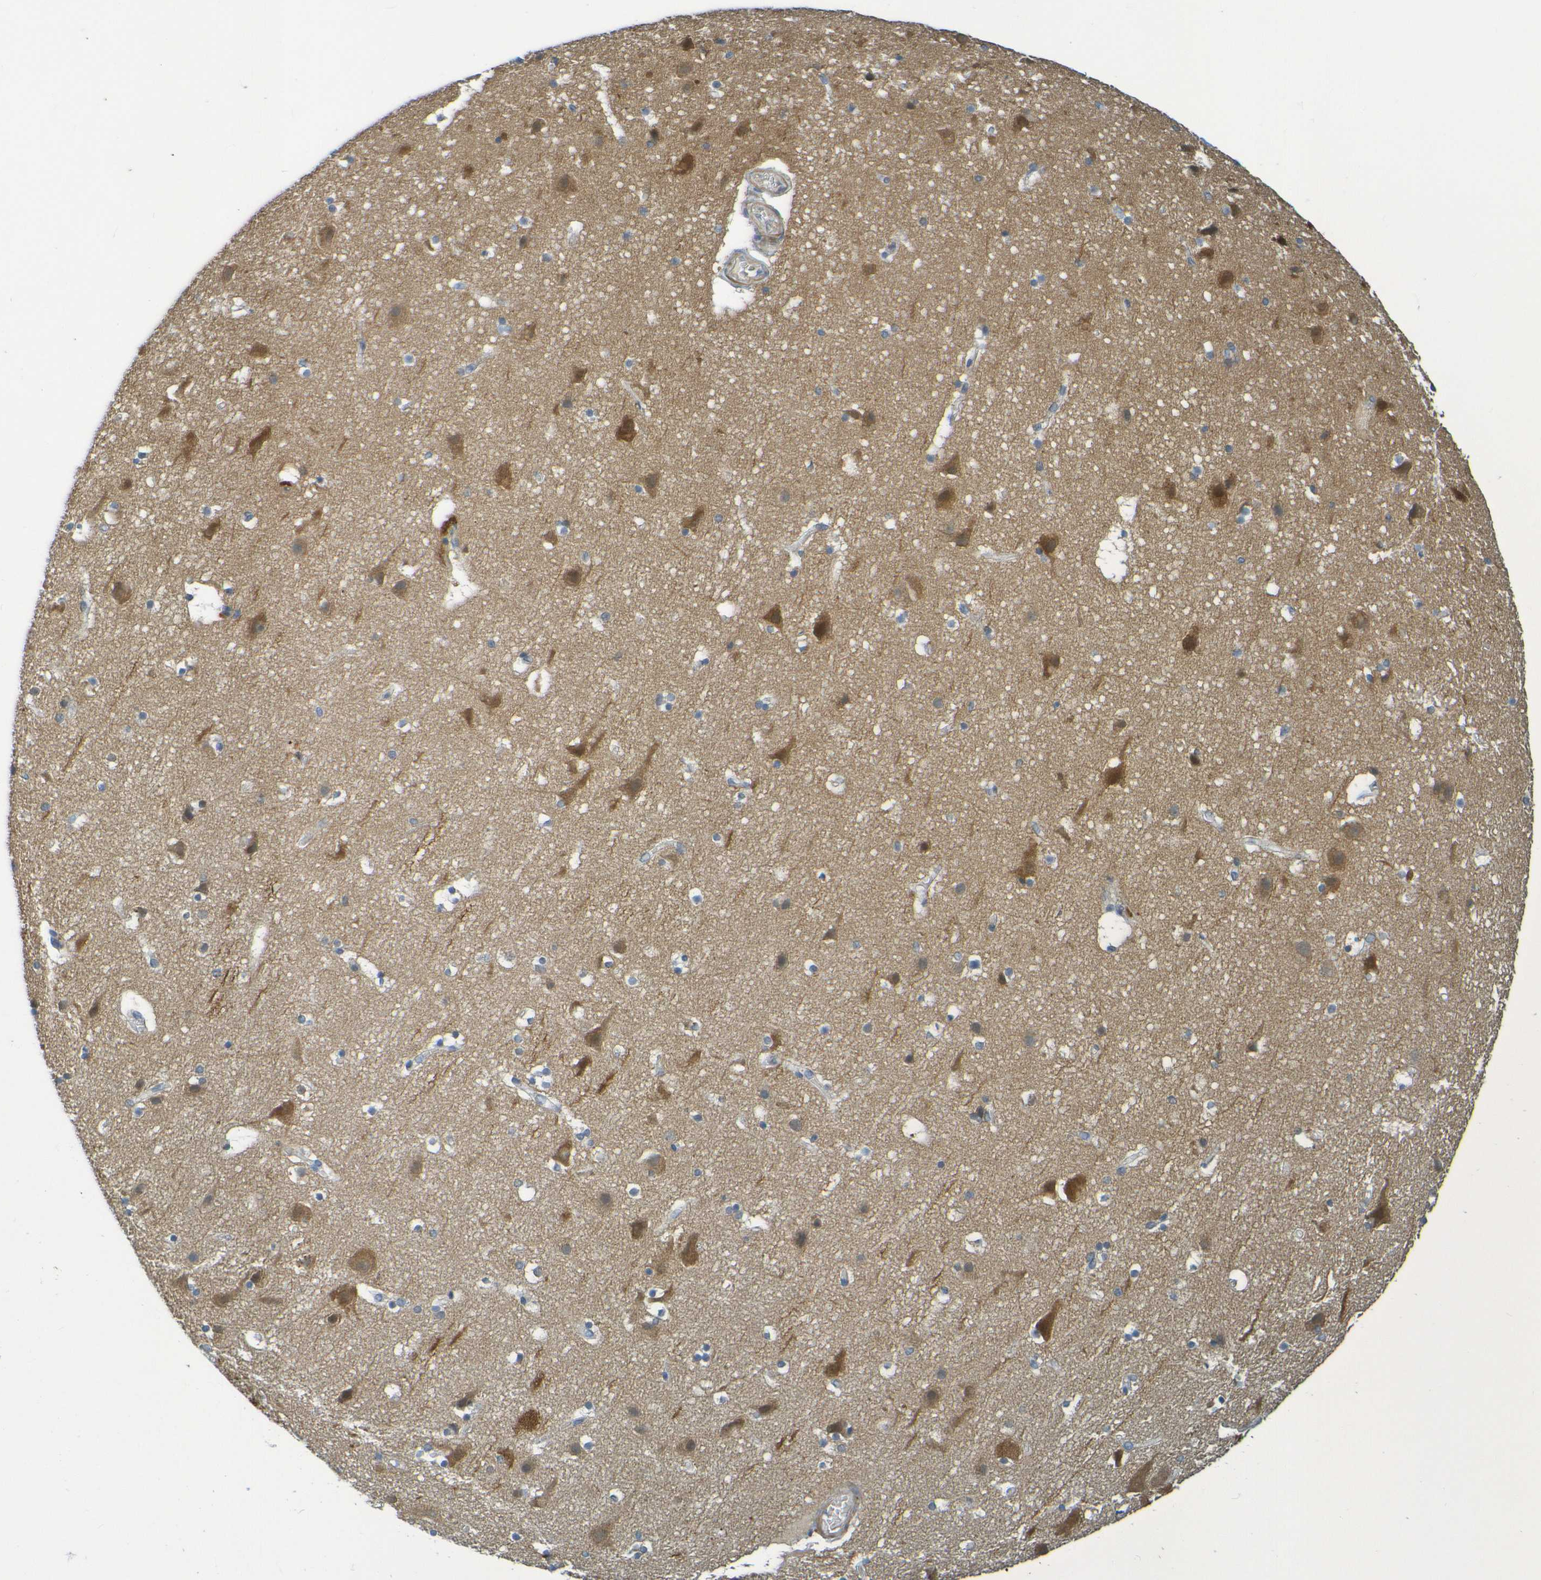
{"staining": {"intensity": "negative", "quantity": "none", "location": "none"}, "tissue": "cerebral cortex", "cell_type": "Endothelial cells", "image_type": "normal", "snomed": [{"axis": "morphology", "description": "Normal tissue, NOS"}, {"axis": "topography", "description": "Cerebral cortex"}], "caption": "DAB (3,3'-diaminobenzidine) immunohistochemical staining of benign human cerebral cortex displays no significant staining in endothelial cells. (Stains: DAB (3,3'-diaminobenzidine) immunohistochemistry (IHC) with hematoxylin counter stain, Microscopy: brightfield microscopy at high magnification).", "gene": "CYP4F2", "patient": {"sex": "male", "age": 45}}